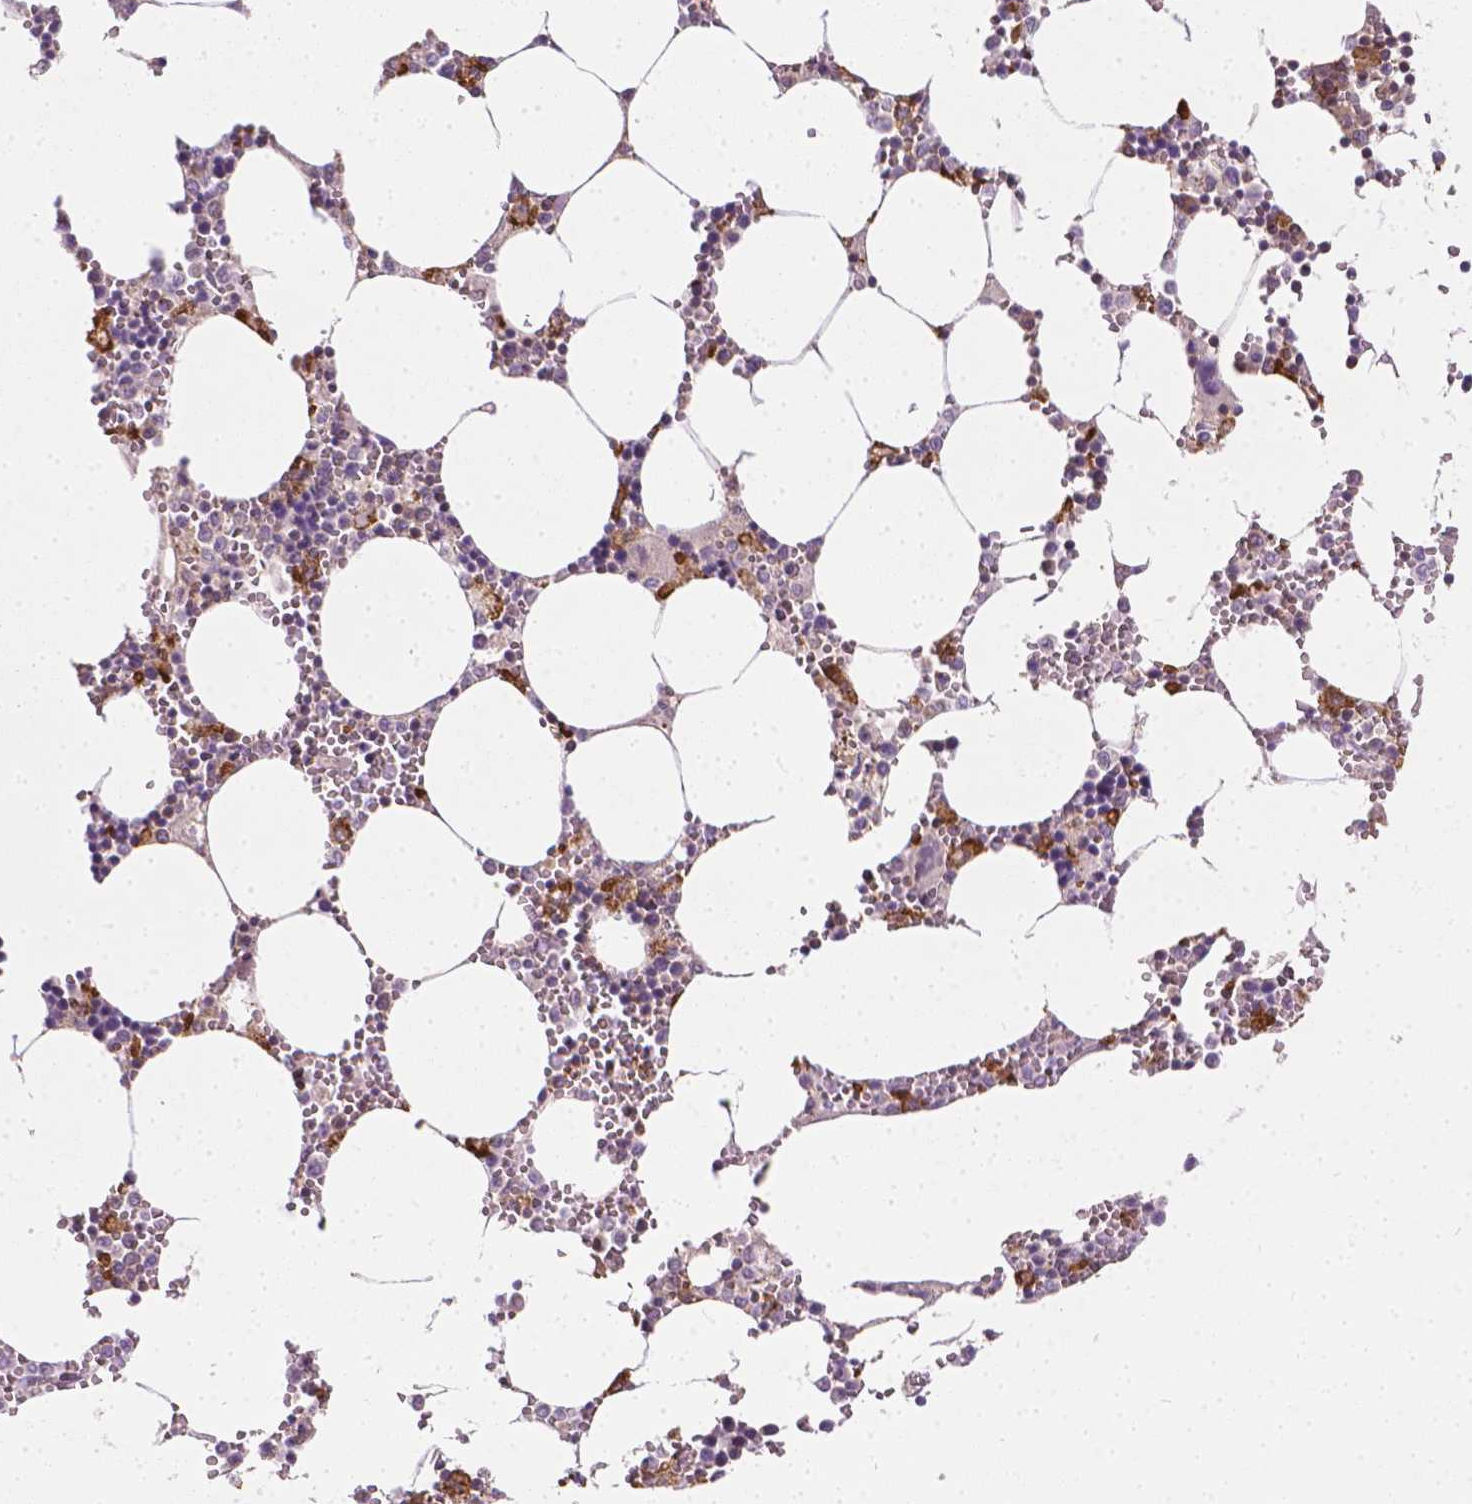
{"staining": {"intensity": "moderate", "quantity": "25%-75%", "location": "cytoplasmic/membranous"}, "tissue": "bone marrow", "cell_type": "Hematopoietic cells", "image_type": "normal", "snomed": [{"axis": "morphology", "description": "Normal tissue, NOS"}, {"axis": "topography", "description": "Bone marrow"}], "caption": "Protein expression analysis of unremarkable human bone marrow reveals moderate cytoplasmic/membranous staining in about 25%-75% of hematopoietic cells. (DAB IHC, brown staining for protein, blue staining for nuclei).", "gene": "PRAG1", "patient": {"sex": "male", "age": 54}}